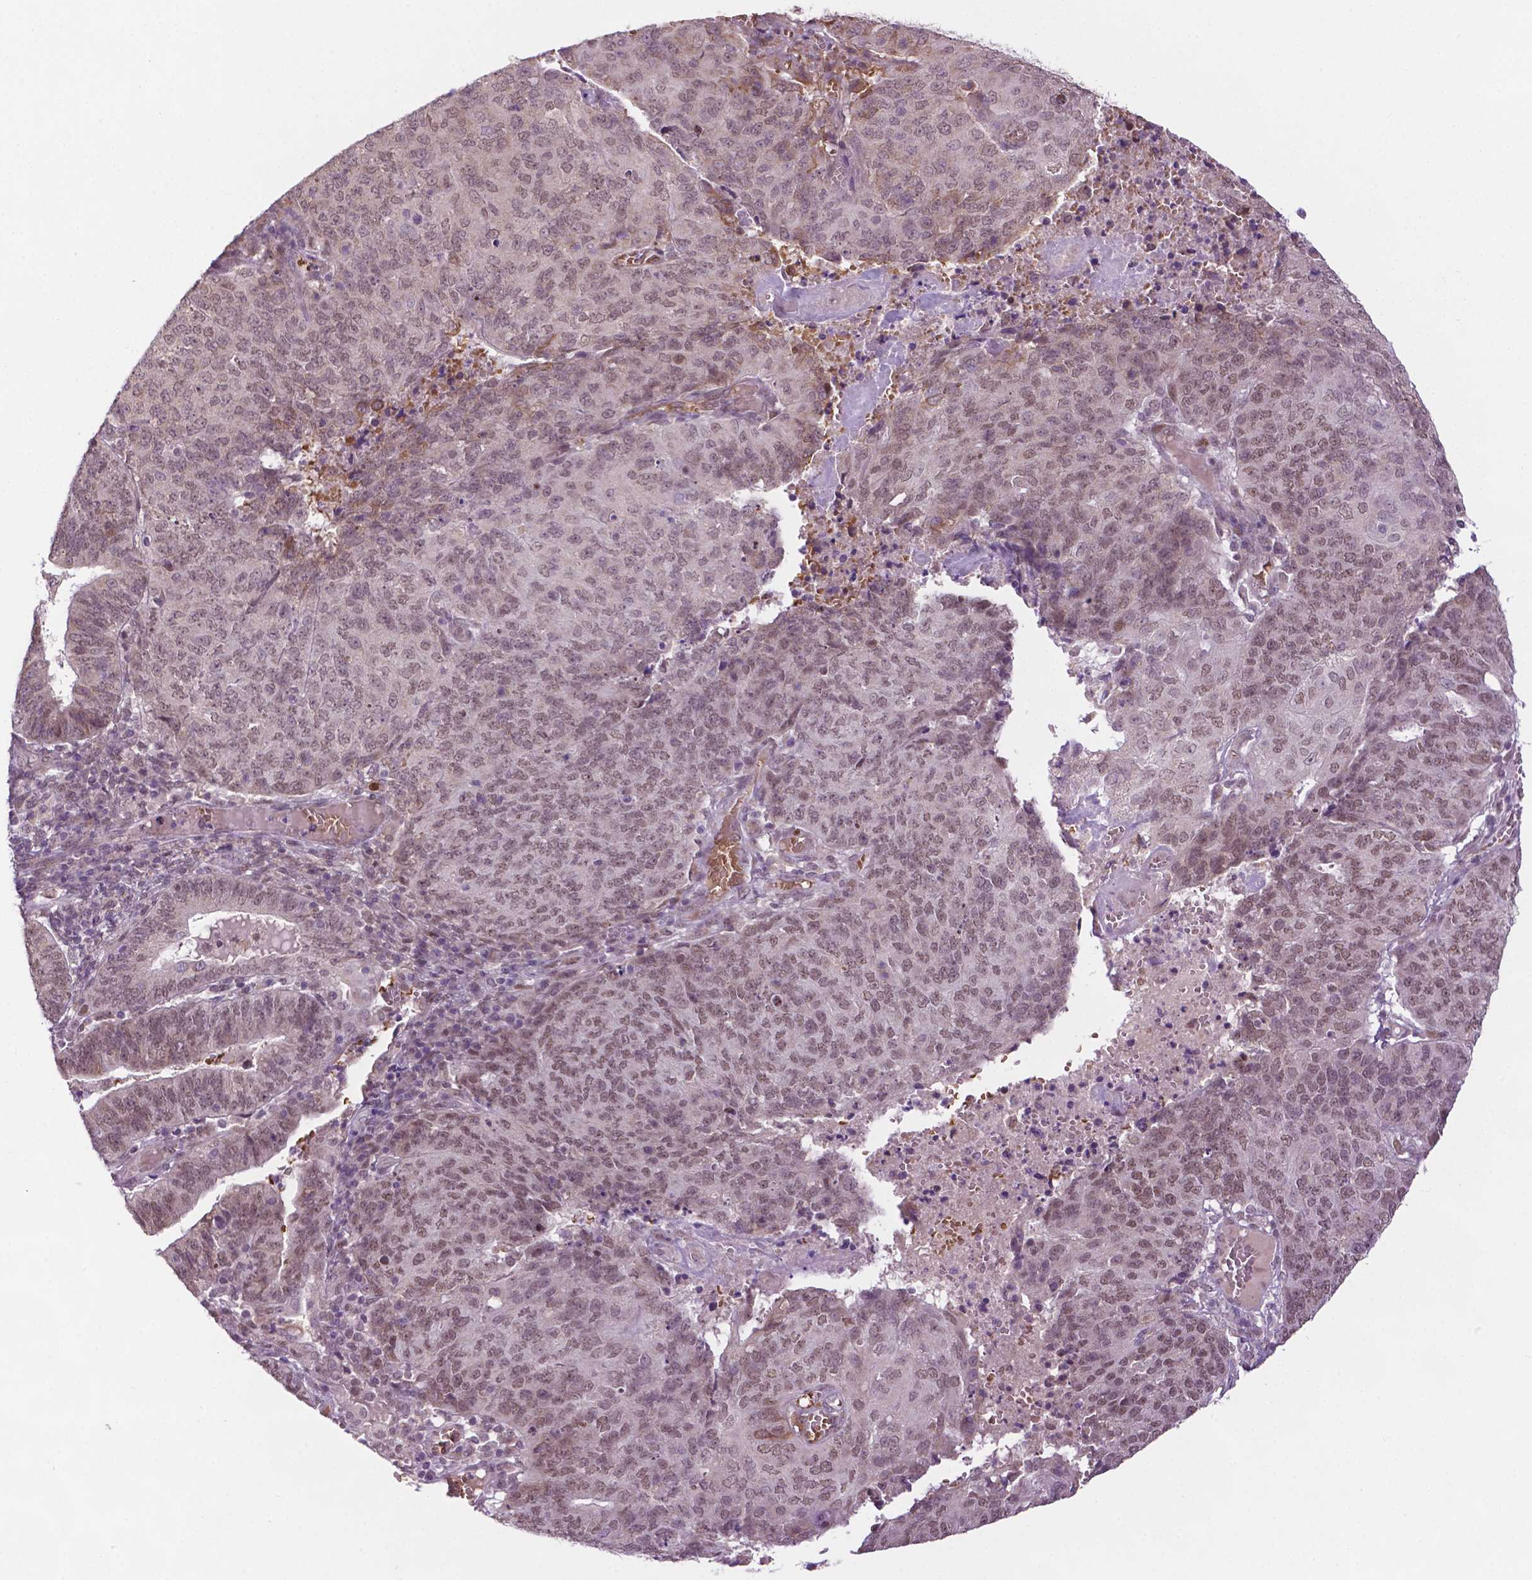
{"staining": {"intensity": "weak", "quantity": ">75%", "location": "nuclear"}, "tissue": "endometrial cancer", "cell_type": "Tumor cells", "image_type": "cancer", "snomed": [{"axis": "morphology", "description": "Adenocarcinoma, NOS"}, {"axis": "topography", "description": "Endometrium"}], "caption": "Weak nuclear staining for a protein is appreciated in about >75% of tumor cells of endometrial cancer (adenocarcinoma) using immunohistochemistry (IHC).", "gene": "ZNF41", "patient": {"sex": "female", "age": 82}}